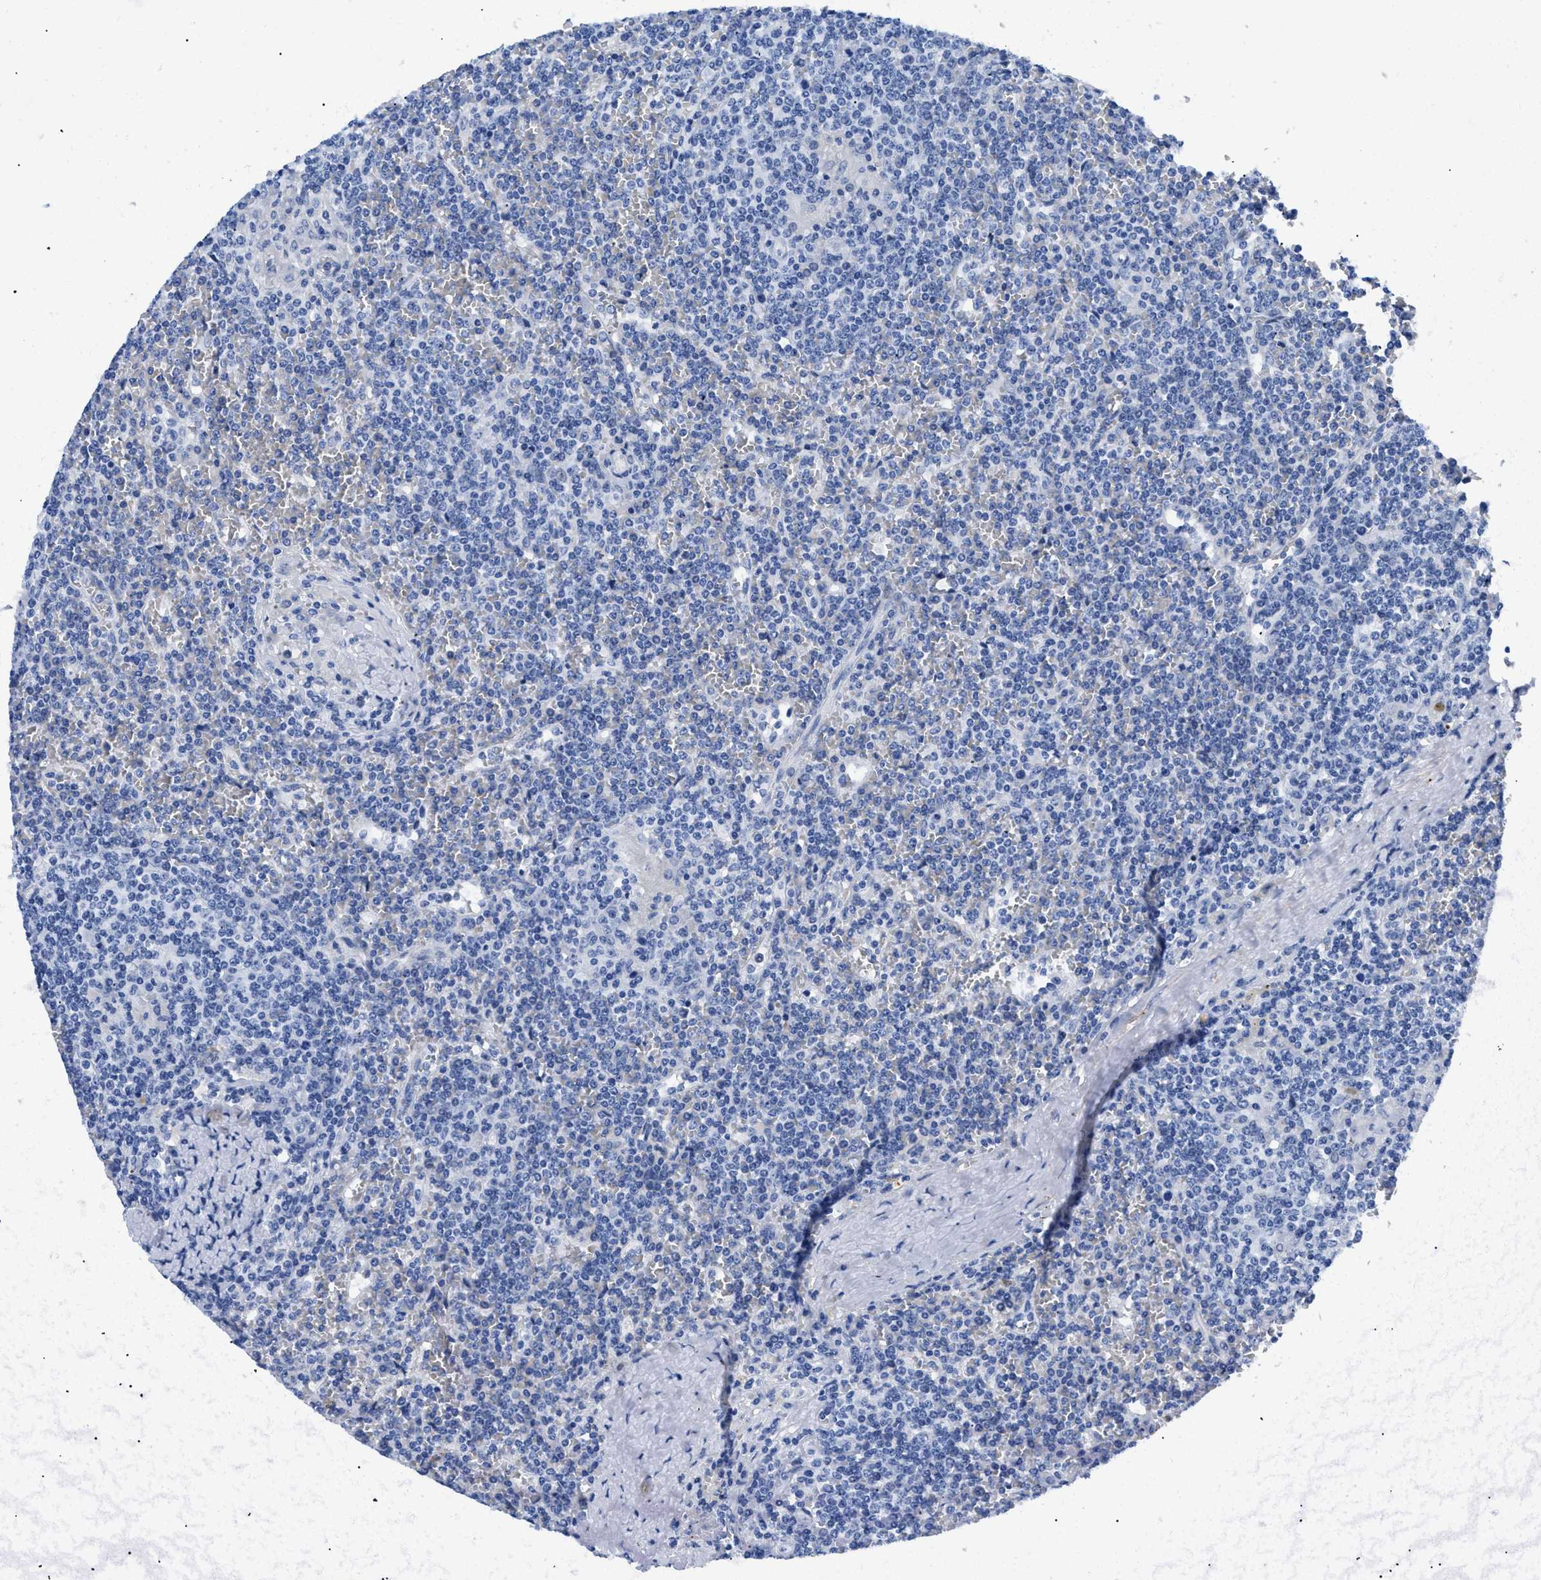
{"staining": {"intensity": "negative", "quantity": "none", "location": "none"}, "tissue": "lymphoma", "cell_type": "Tumor cells", "image_type": "cancer", "snomed": [{"axis": "morphology", "description": "Malignant lymphoma, non-Hodgkin's type, Low grade"}, {"axis": "topography", "description": "Spleen"}], "caption": "Immunohistochemistry (IHC) image of neoplastic tissue: human lymphoma stained with DAB demonstrates no significant protein positivity in tumor cells. (DAB IHC with hematoxylin counter stain).", "gene": "TMEM68", "patient": {"sex": "female", "age": 19}}